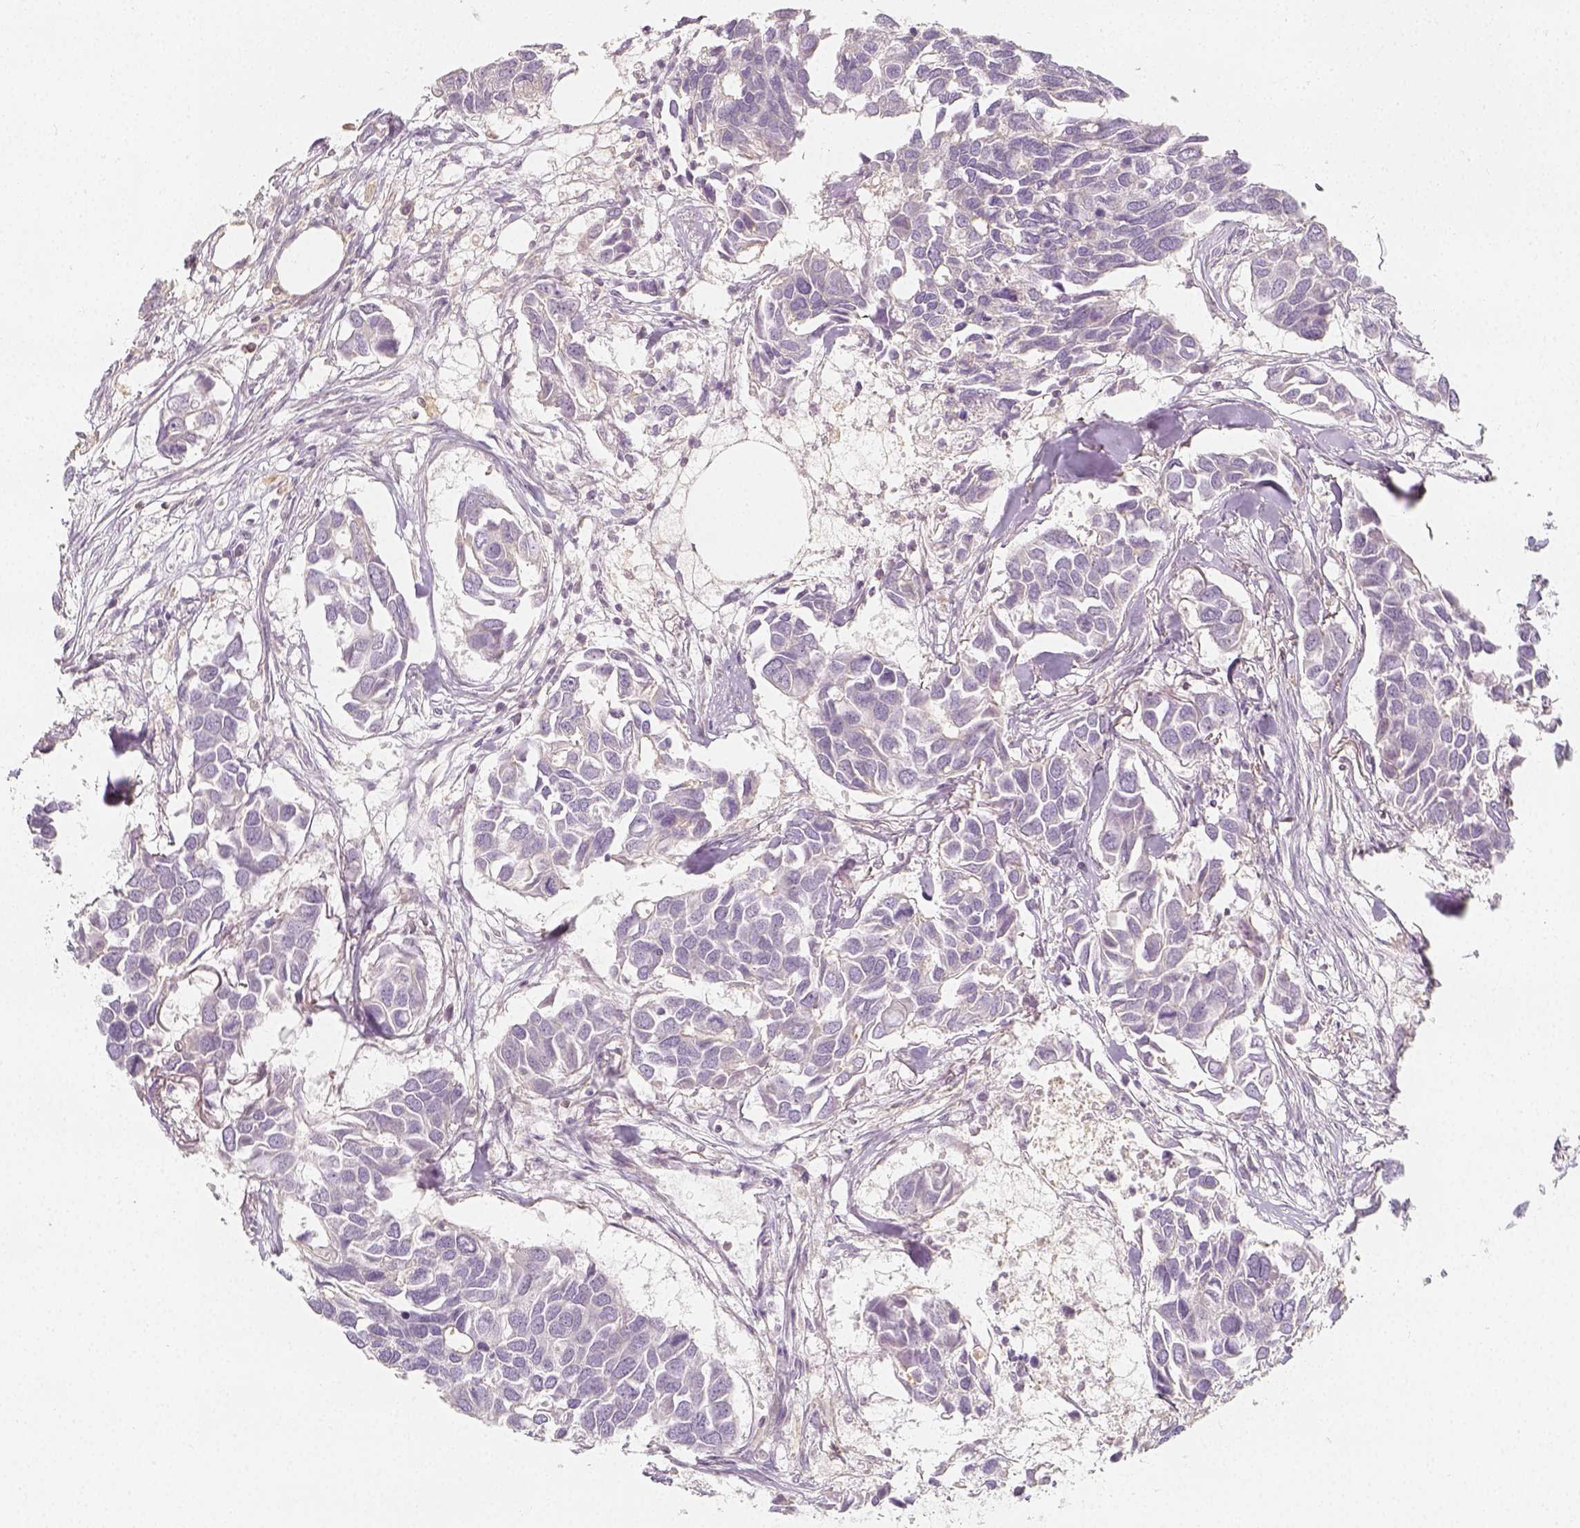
{"staining": {"intensity": "negative", "quantity": "none", "location": "none"}, "tissue": "breast cancer", "cell_type": "Tumor cells", "image_type": "cancer", "snomed": [{"axis": "morphology", "description": "Duct carcinoma"}, {"axis": "topography", "description": "Breast"}], "caption": "This is a image of immunohistochemistry (IHC) staining of breast cancer, which shows no expression in tumor cells.", "gene": "PTPRJ", "patient": {"sex": "female", "age": 83}}